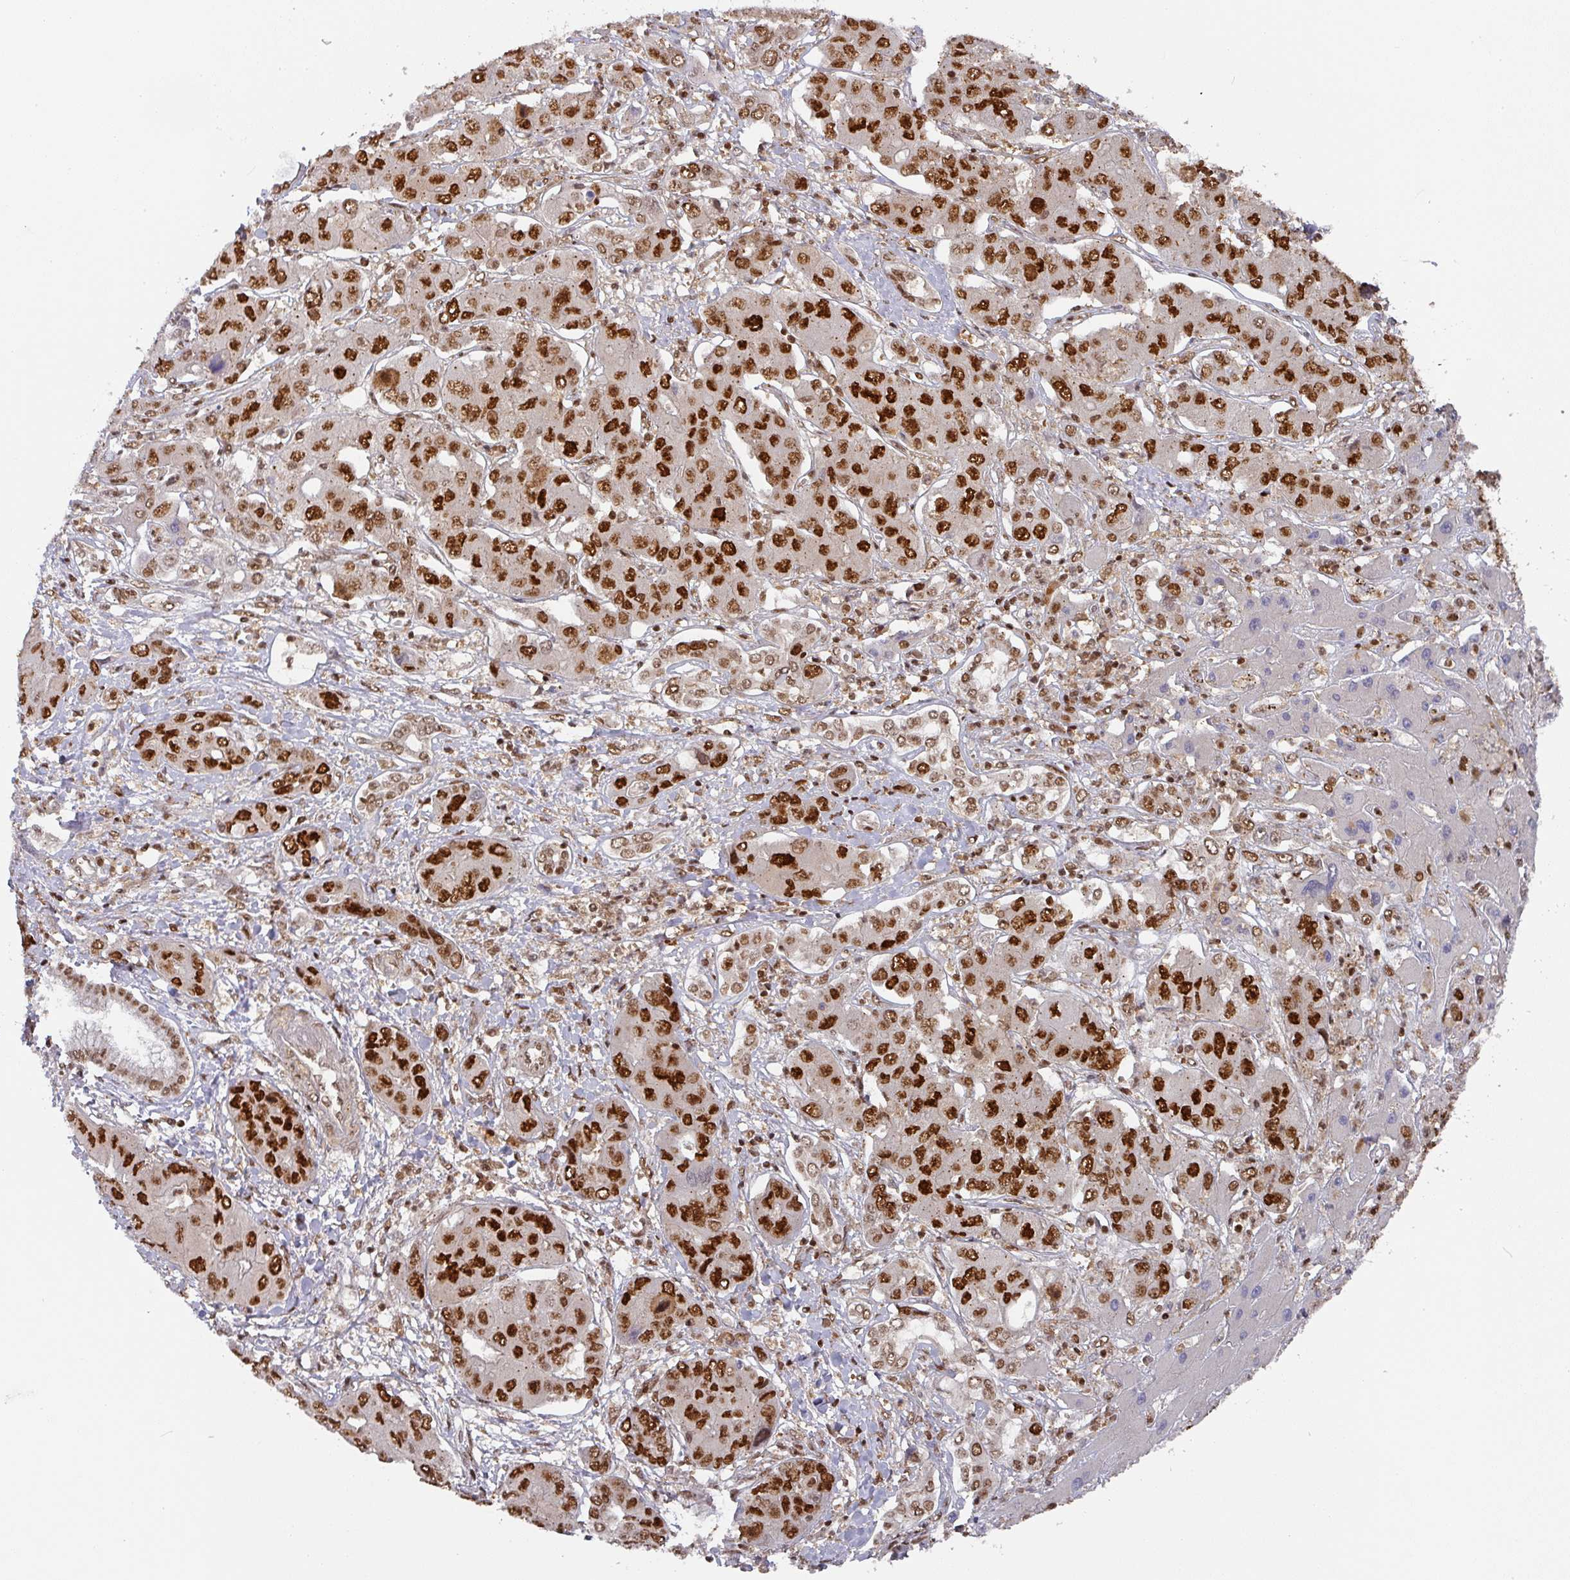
{"staining": {"intensity": "strong", "quantity": ">75%", "location": "nuclear"}, "tissue": "liver cancer", "cell_type": "Tumor cells", "image_type": "cancer", "snomed": [{"axis": "morphology", "description": "Cholangiocarcinoma"}, {"axis": "topography", "description": "Liver"}], "caption": "The photomicrograph demonstrates staining of liver cancer (cholangiocarcinoma), revealing strong nuclear protein staining (brown color) within tumor cells.", "gene": "DIDO1", "patient": {"sex": "male", "age": 67}}